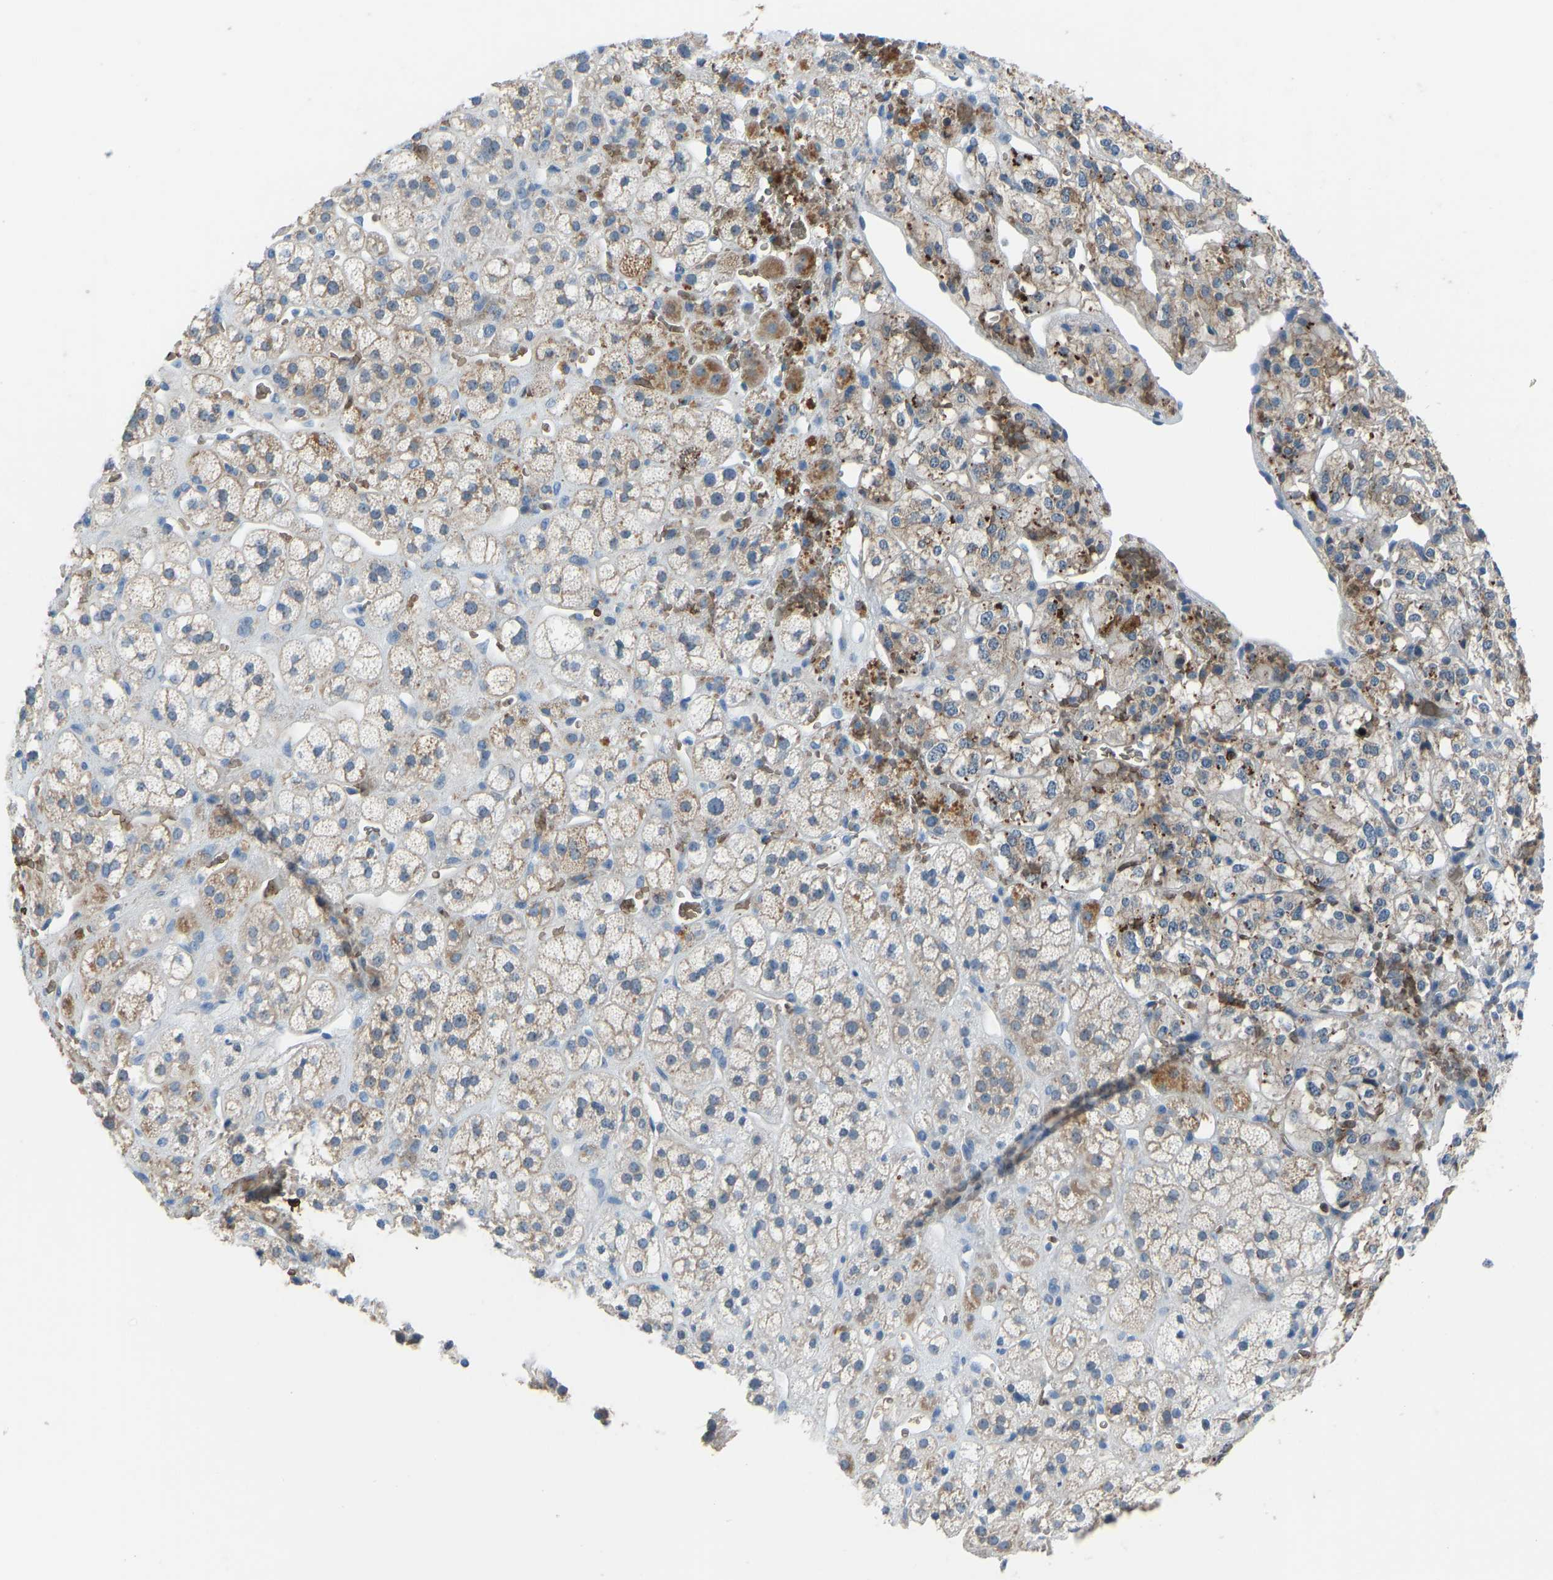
{"staining": {"intensity": "moderate", "quantity": "25%-75%", "location": "cytoplasmic/membranous"}, "tissue": "adrenal gland", "cell_type": "Glandular cells", "image_type": "normal", "snomed": [{"axis": "morphology", "description": "Normal tissue, NOS"}, {"axis": "topography", "description": "Adrenal gland"}], "caption": "There is medium levels of moderate cytoplasmic/membranous positivity in glandular cells of benign adrenal gland, as demonstrated by immunohistochemical staining (brown color).", "gene": "PIGS", "patient": {"sex": "male", "age": 56}}